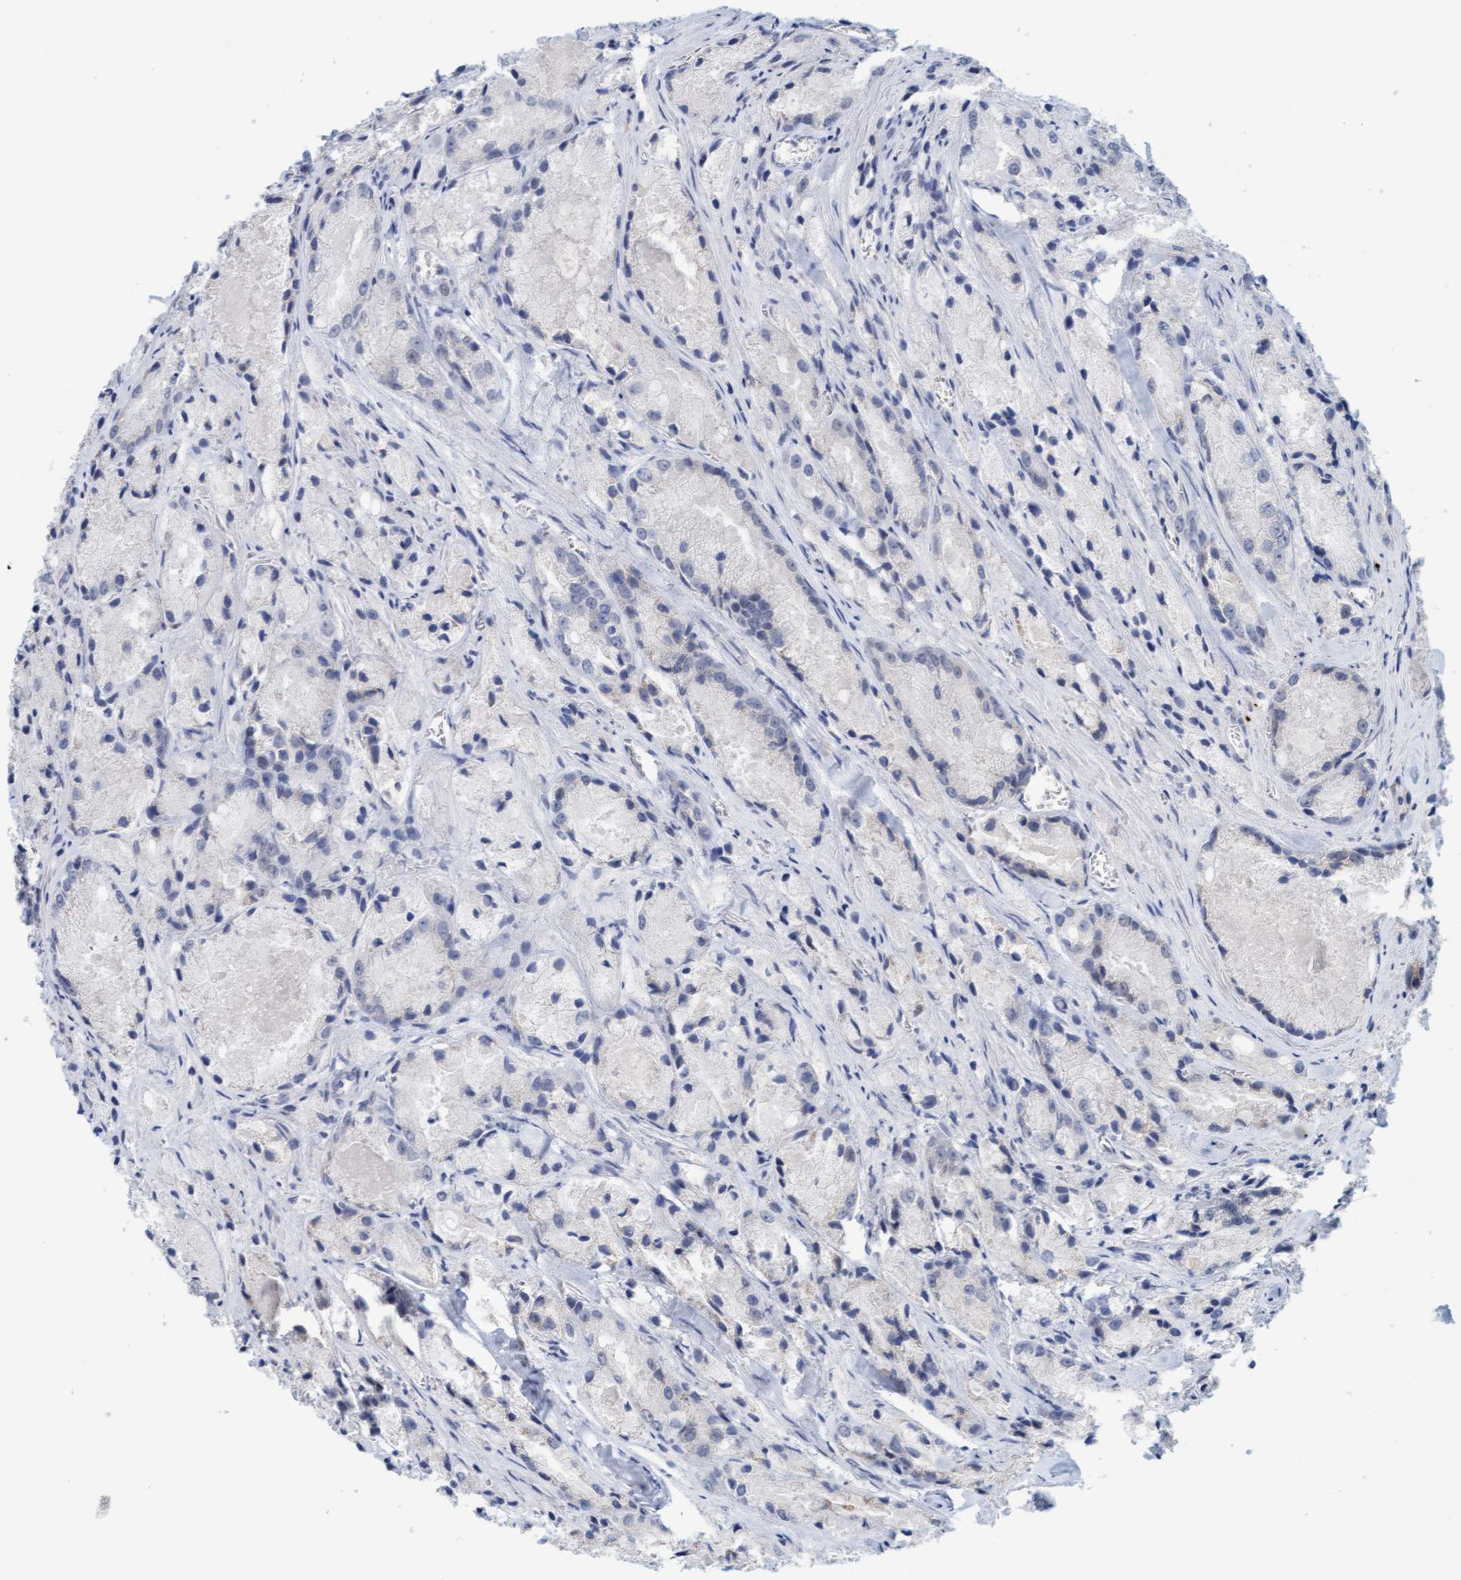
{"staining": {"intensity": "negative", "quantity": "none", "location": "none"}, "tissue": "prostate cancer", "cell_type": "Tumor cells", "image_type": "cancer", "snomed": [{"axis": "morphology", "description": "Adenocarcinoma, Low grade"}, {"axis": "topography", "description": "Prostate"}], "caption": "A high-resolution image shows immunohistochemistry staining of adenocarcinoma (low-grade) (prostate), which exhibits no significant expression in tumor cells.", "gene": "CPA3", "patient": {"sex": "male", "age": 64}}